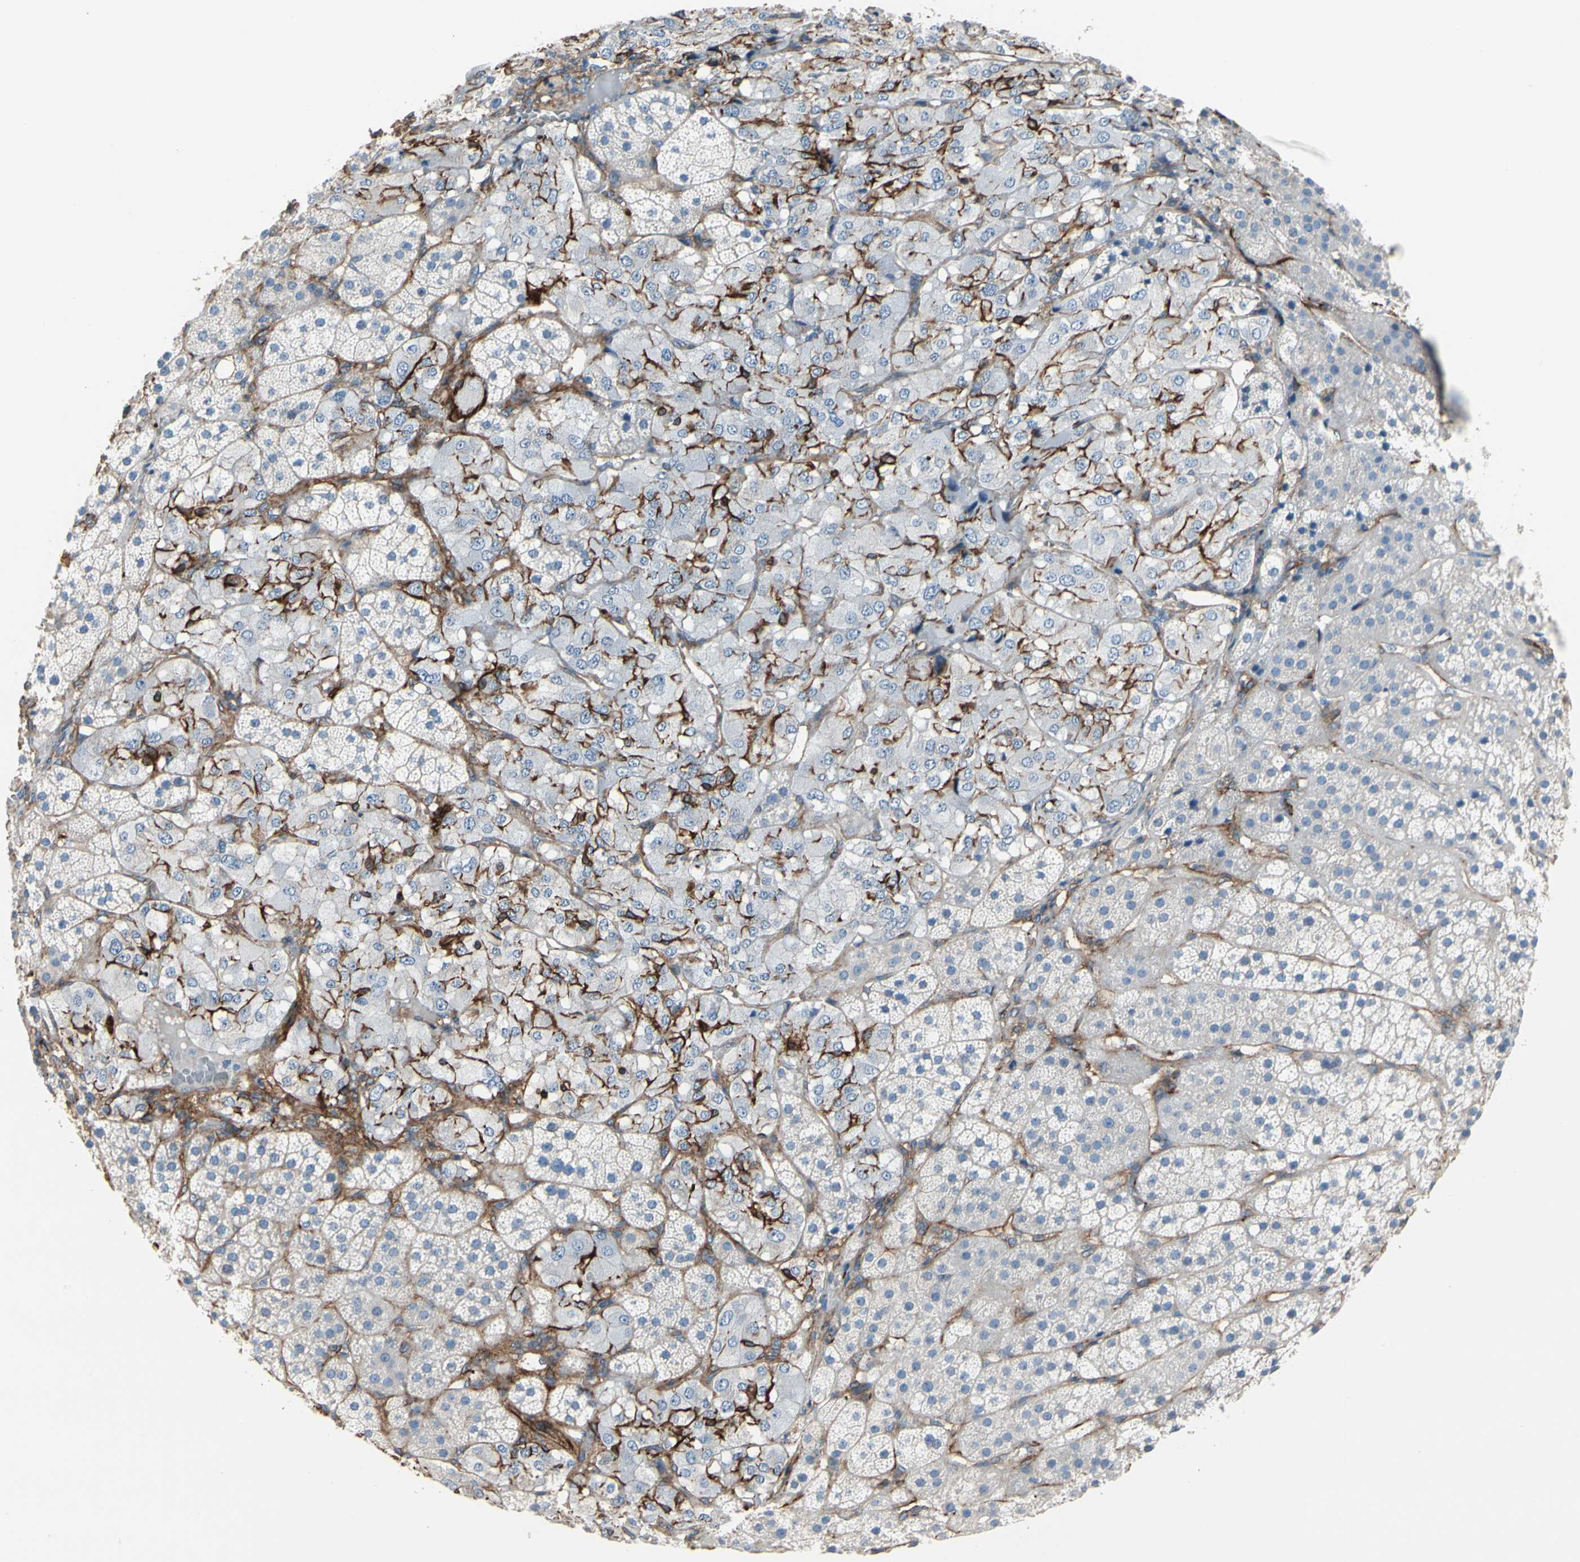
{"staining": {"intensity": "negative", "quantity": "none", "location": "none"}, "tissue": "adrenal gland", "cell_type": "Glandular cells", "image_type": "normal", "snomed": [{"axis": "morphology", "description": "Normal tissue, NOS"}, {"axis": "topography", "description": "Adrenal gland"}], "caption": "Immunohistochemistry of unremarkable human adrenal gland shows no expression in glandular cells.", "gene": "EPB41L2", "patient": {"sex": "female", "age": 44}}